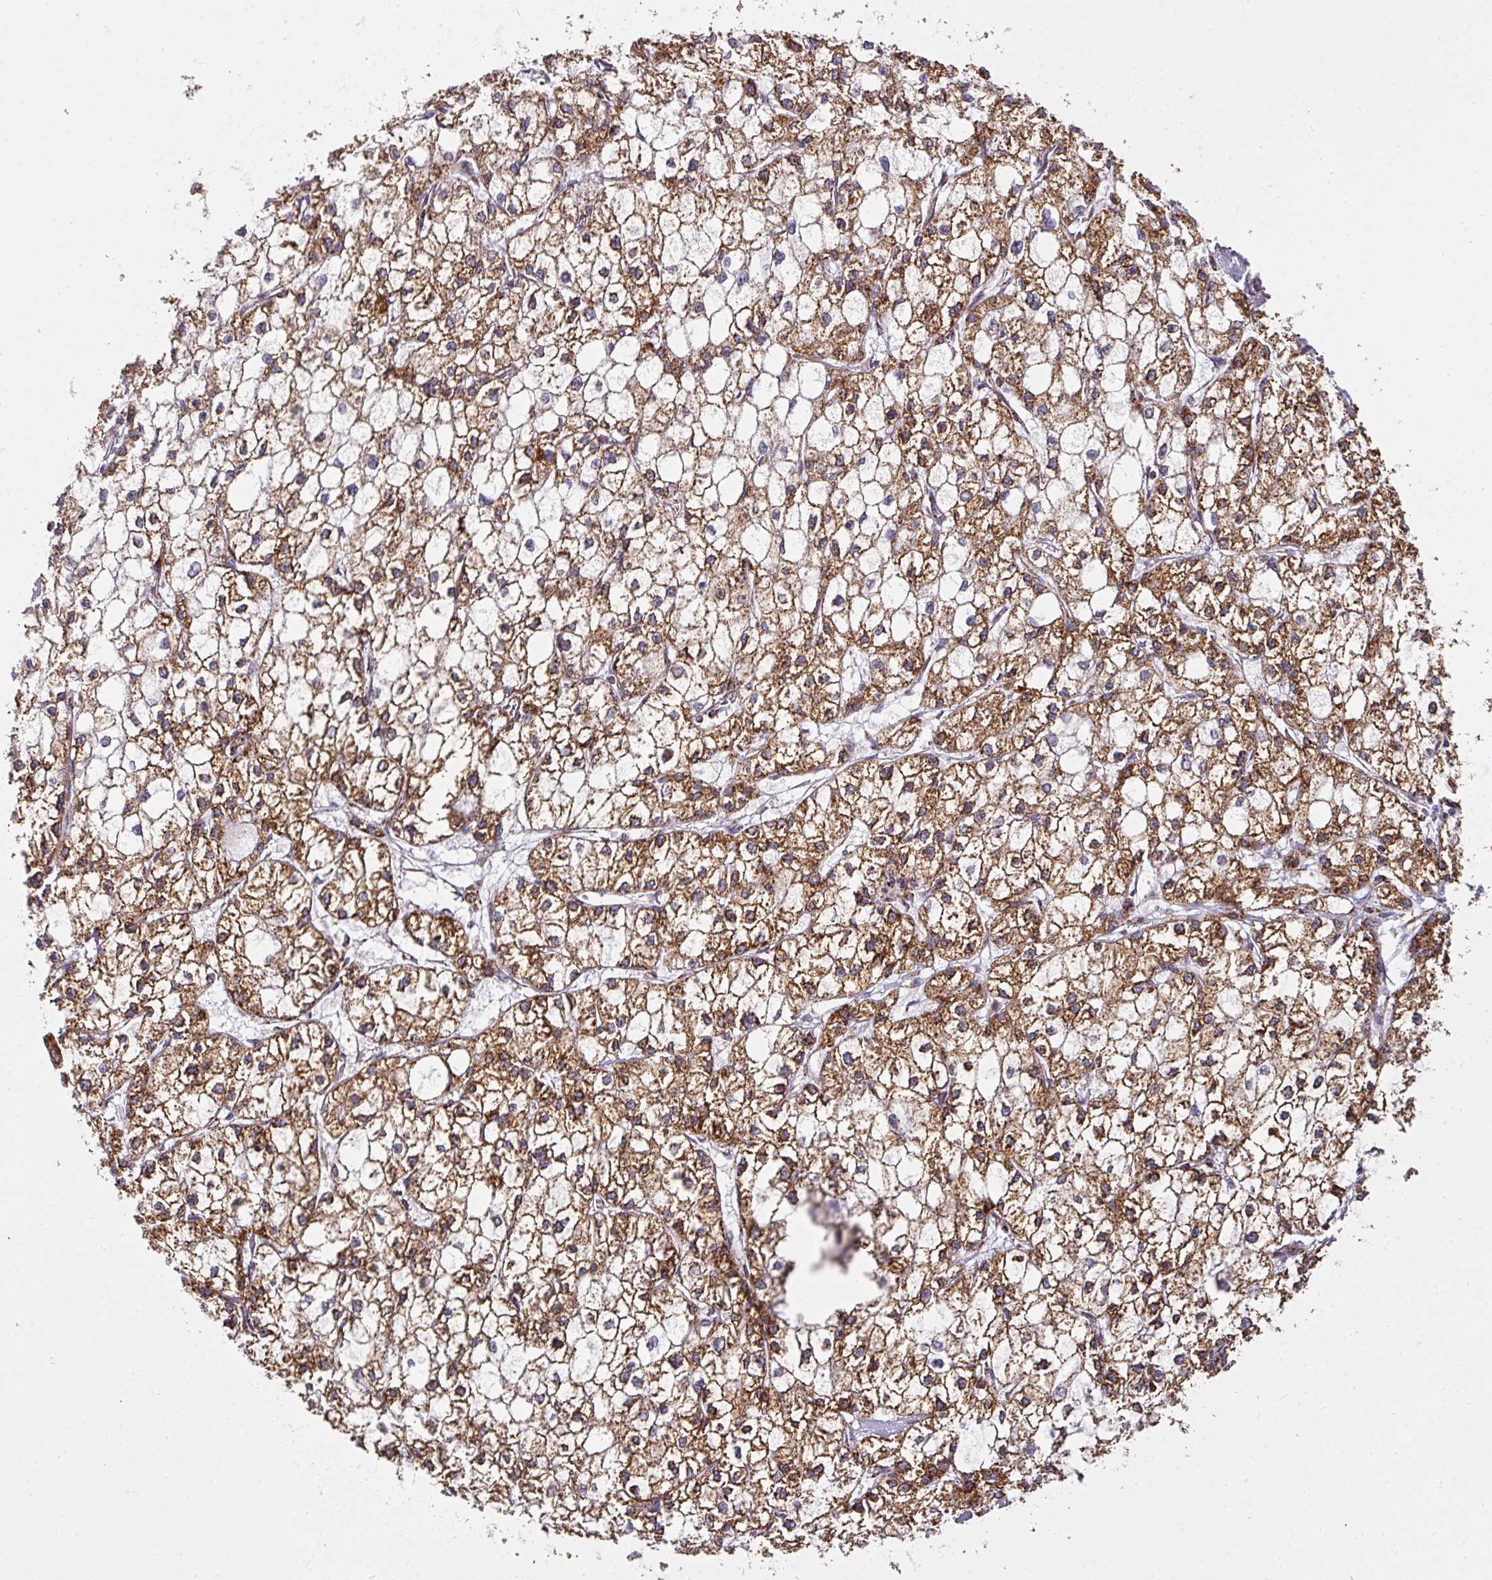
{"staining": {"intensity": "moderate", "quantity": ">75%", "location": "cytoplasmic/membranous"}, "tissue": "liver cancer", "cell_type": "Tumor cells", "image_type": "cancer", "snomed": [{"axis": "morphology", "description": "Carcinoma, Hepatocellular, NOS"}, {"axis": "topography", "description": "Liver"}], "caption": "Immunohistochemical staining of human liver cancer shows medium levels of moderate cytoplasmic/membranous protein staining in approximately >75% of tumor cells. Nuclei are stained in blue.", "gene": "UQCRFS1", "patient": {"sex": "female", "age": 43}}